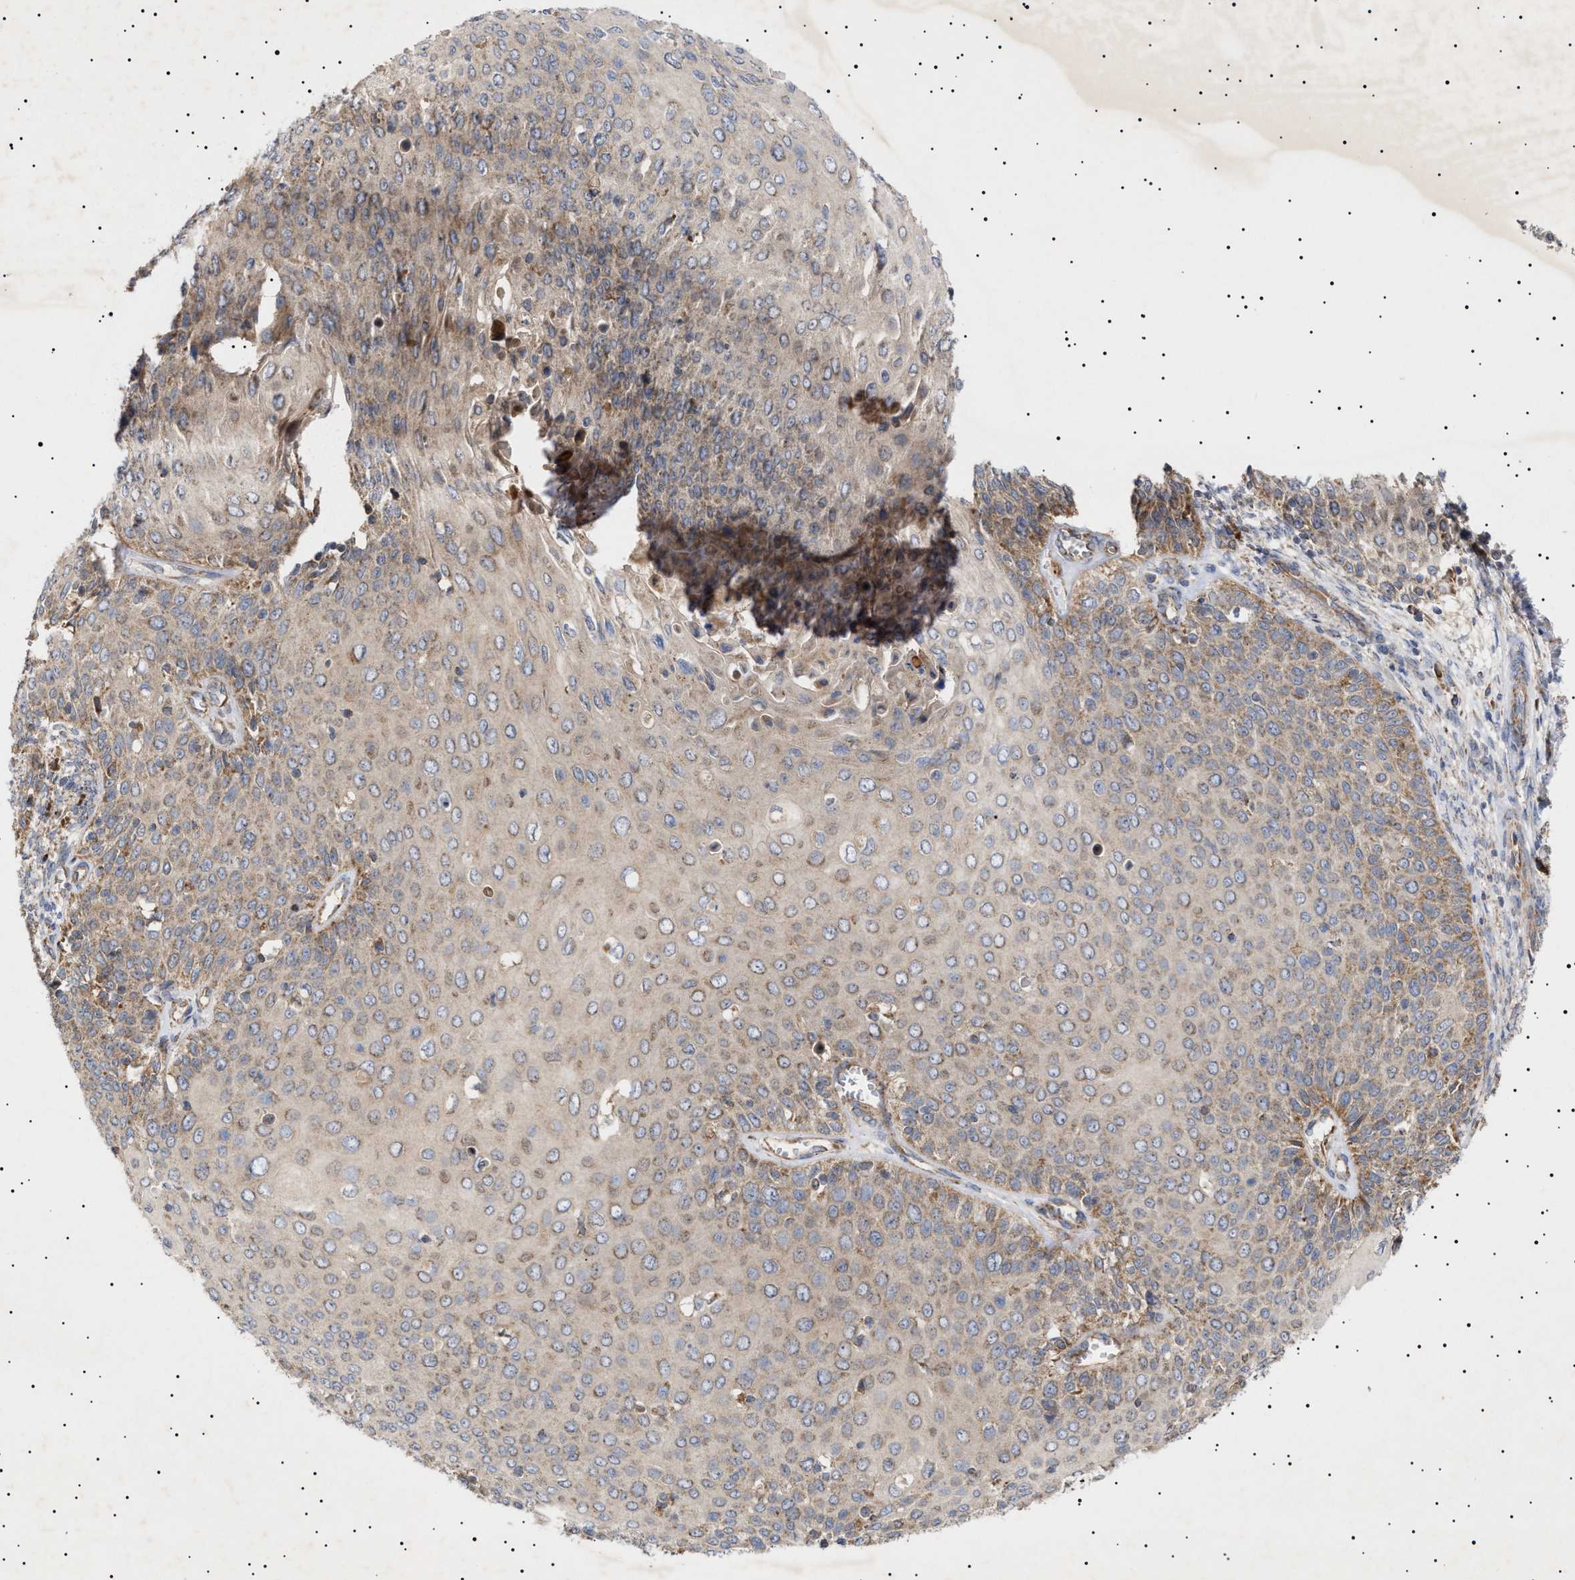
{"staining": {"intensity": "weak", "quantity": "<25%", "location": "cytoplasmic/membranous"}, "tissue": "cervical cancer", "cell_type": "Tumor cells", "image_type": "cancer", "snomed": [{"axis": "morphology", "description": "Squamous cell carcinoma, NOS"}, {"axis": "topography", "description": "Cervix"}], "caption": "High power microscopy micrograph of an immunohistochemistry histopathology image of squamous cell carcinoma (cervical), revealing no significant positivity in tumor cells.", "gene": "MRPL10", "patient": {"sex": "female", "age": 39}}